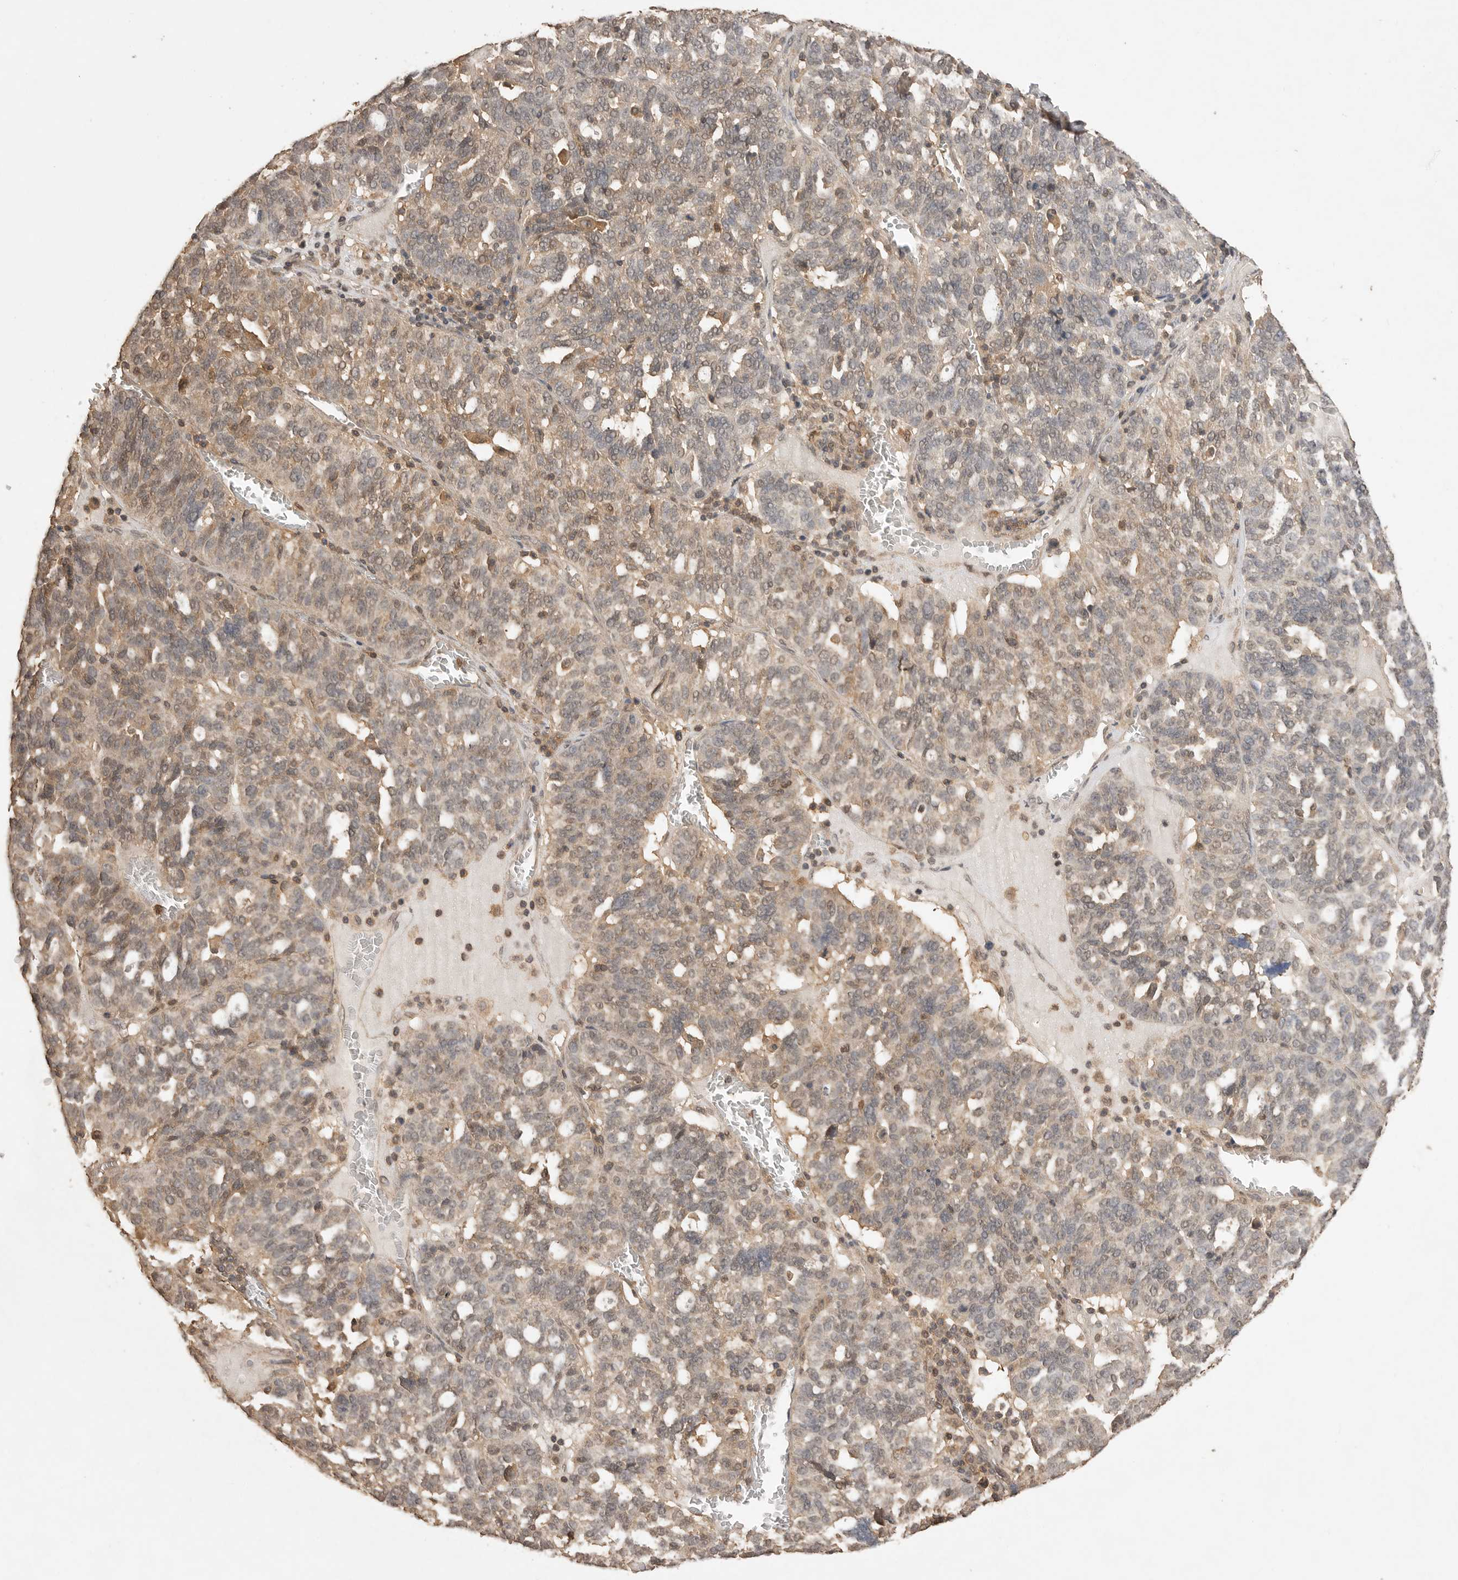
{"staining": {"intensity": "weak", "quantity": "25%-75%", "location": "cytoplasmic/membranous,nuclear"}, "tissue": "ovarian cancer", "cell_type": "Tumor cells", "image_type": "cancer", "snomed": [{"axis": "morphology", "description": "Cystadenocarcinoma, serous, NOS"}, {"axis": "topography", "description": "Ovary"}], "caption": "A histopathology image of human ovarian cancer stained for a protein exhibits weak cytoplasmic/membranous and nuclear brown staining in tumor cells.", "gene": "MAP2K1", "patient": {"sex": "female", "age": 59}}